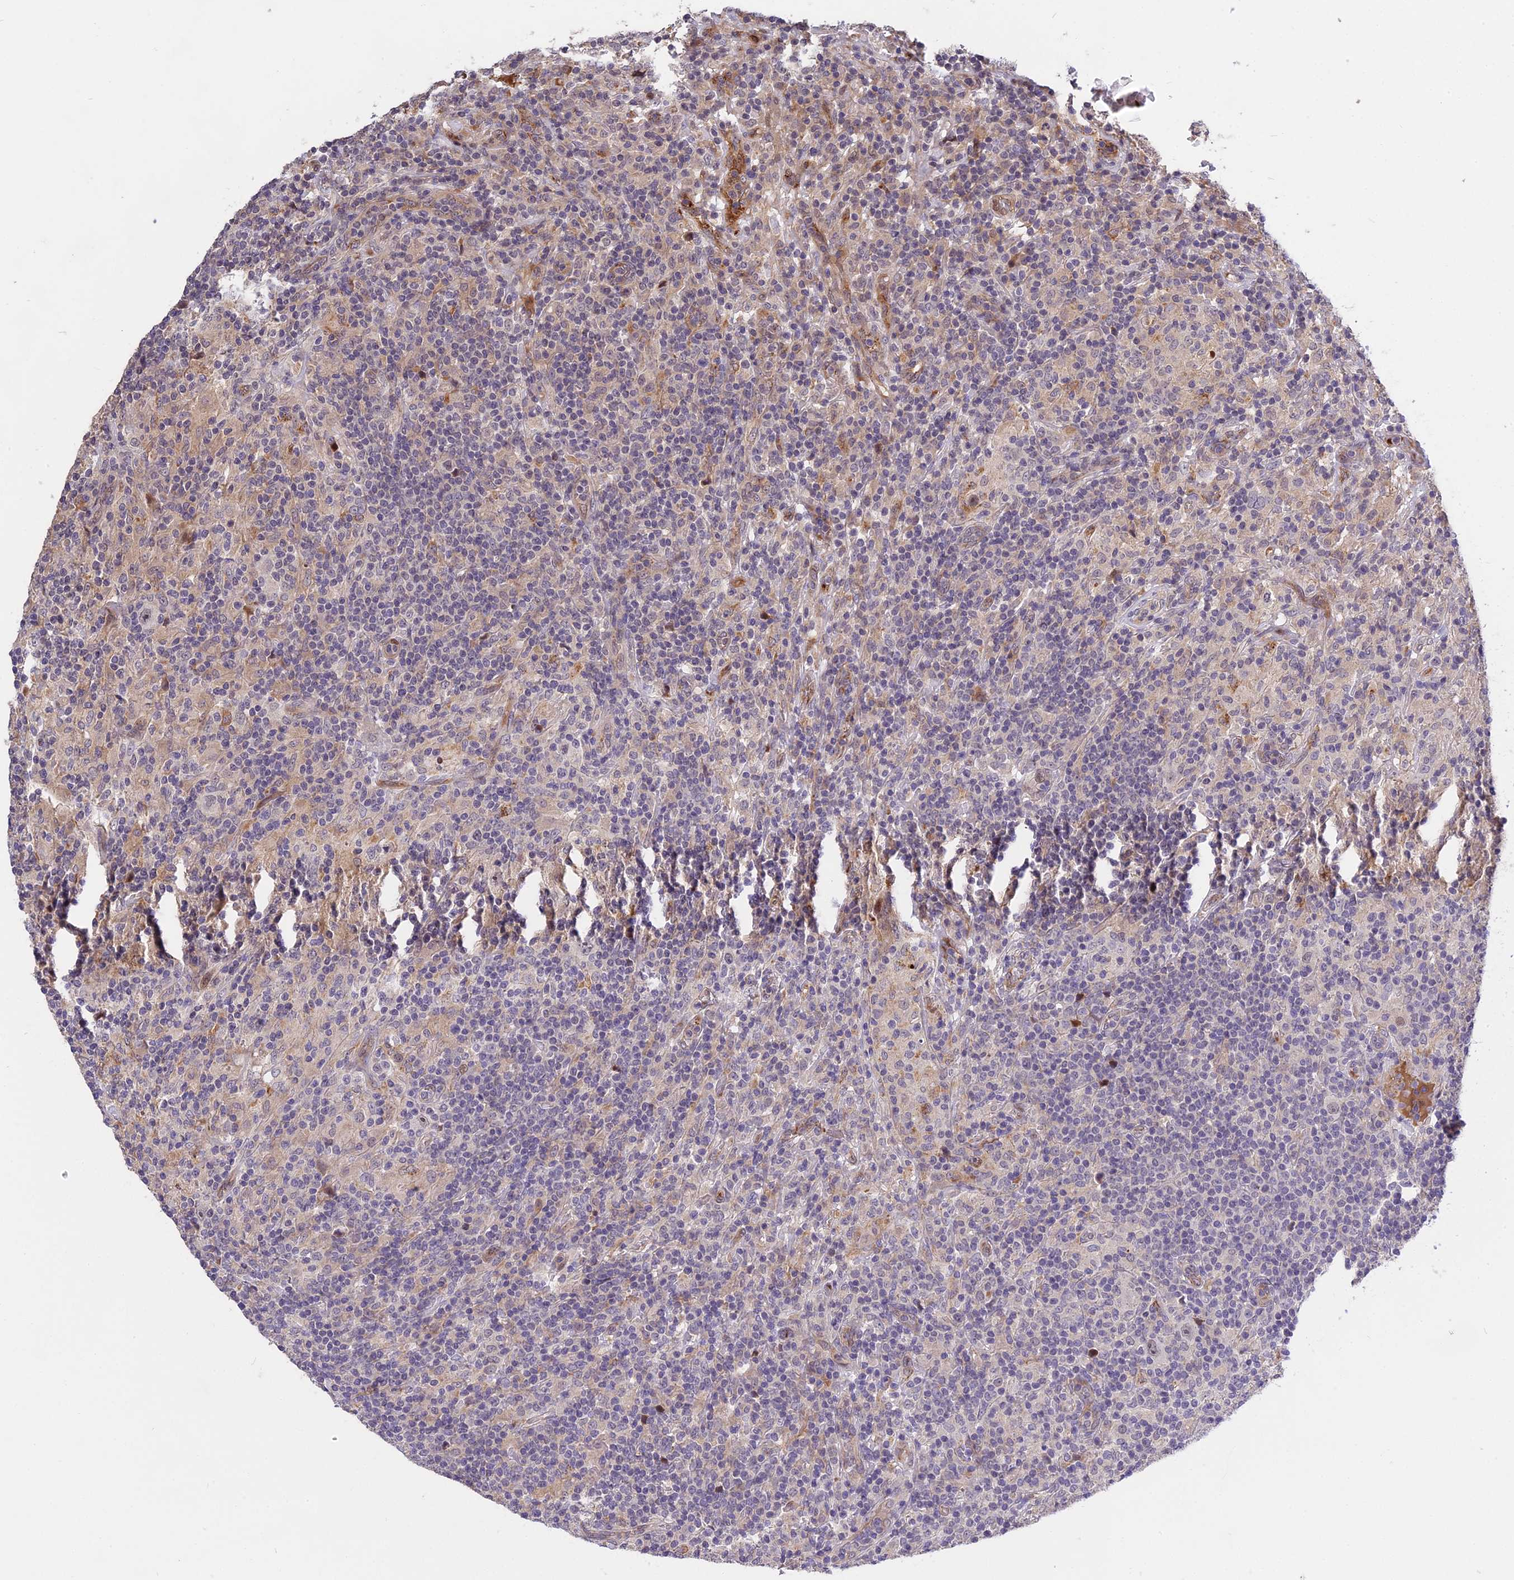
{"staining": {"intensity": "negative", "quantity": "none", "location": "none"}, "tissue": "lymphoma", "cell_type": "Tumor cells", "image_type": "cancer", "snomed": [{"axis": "morphology", "description": "Hodgkin's disease, NOS"}, {"axis": "topography", "description": "Lymph node"}], "caption": "The immunohistochemistry (IHC) photomicrograph has no significant positivity in tumor cells of lymphoma tissue. The staining was performed using DAB (3,3'-diaminobenzidine) to visualize the protein expression in brown, while the nuclei were stained in blue with hematoxylin (Magnification: 20x).", "gene": "MFSD2A", "patient": {"sex": "male", "age": 70}}